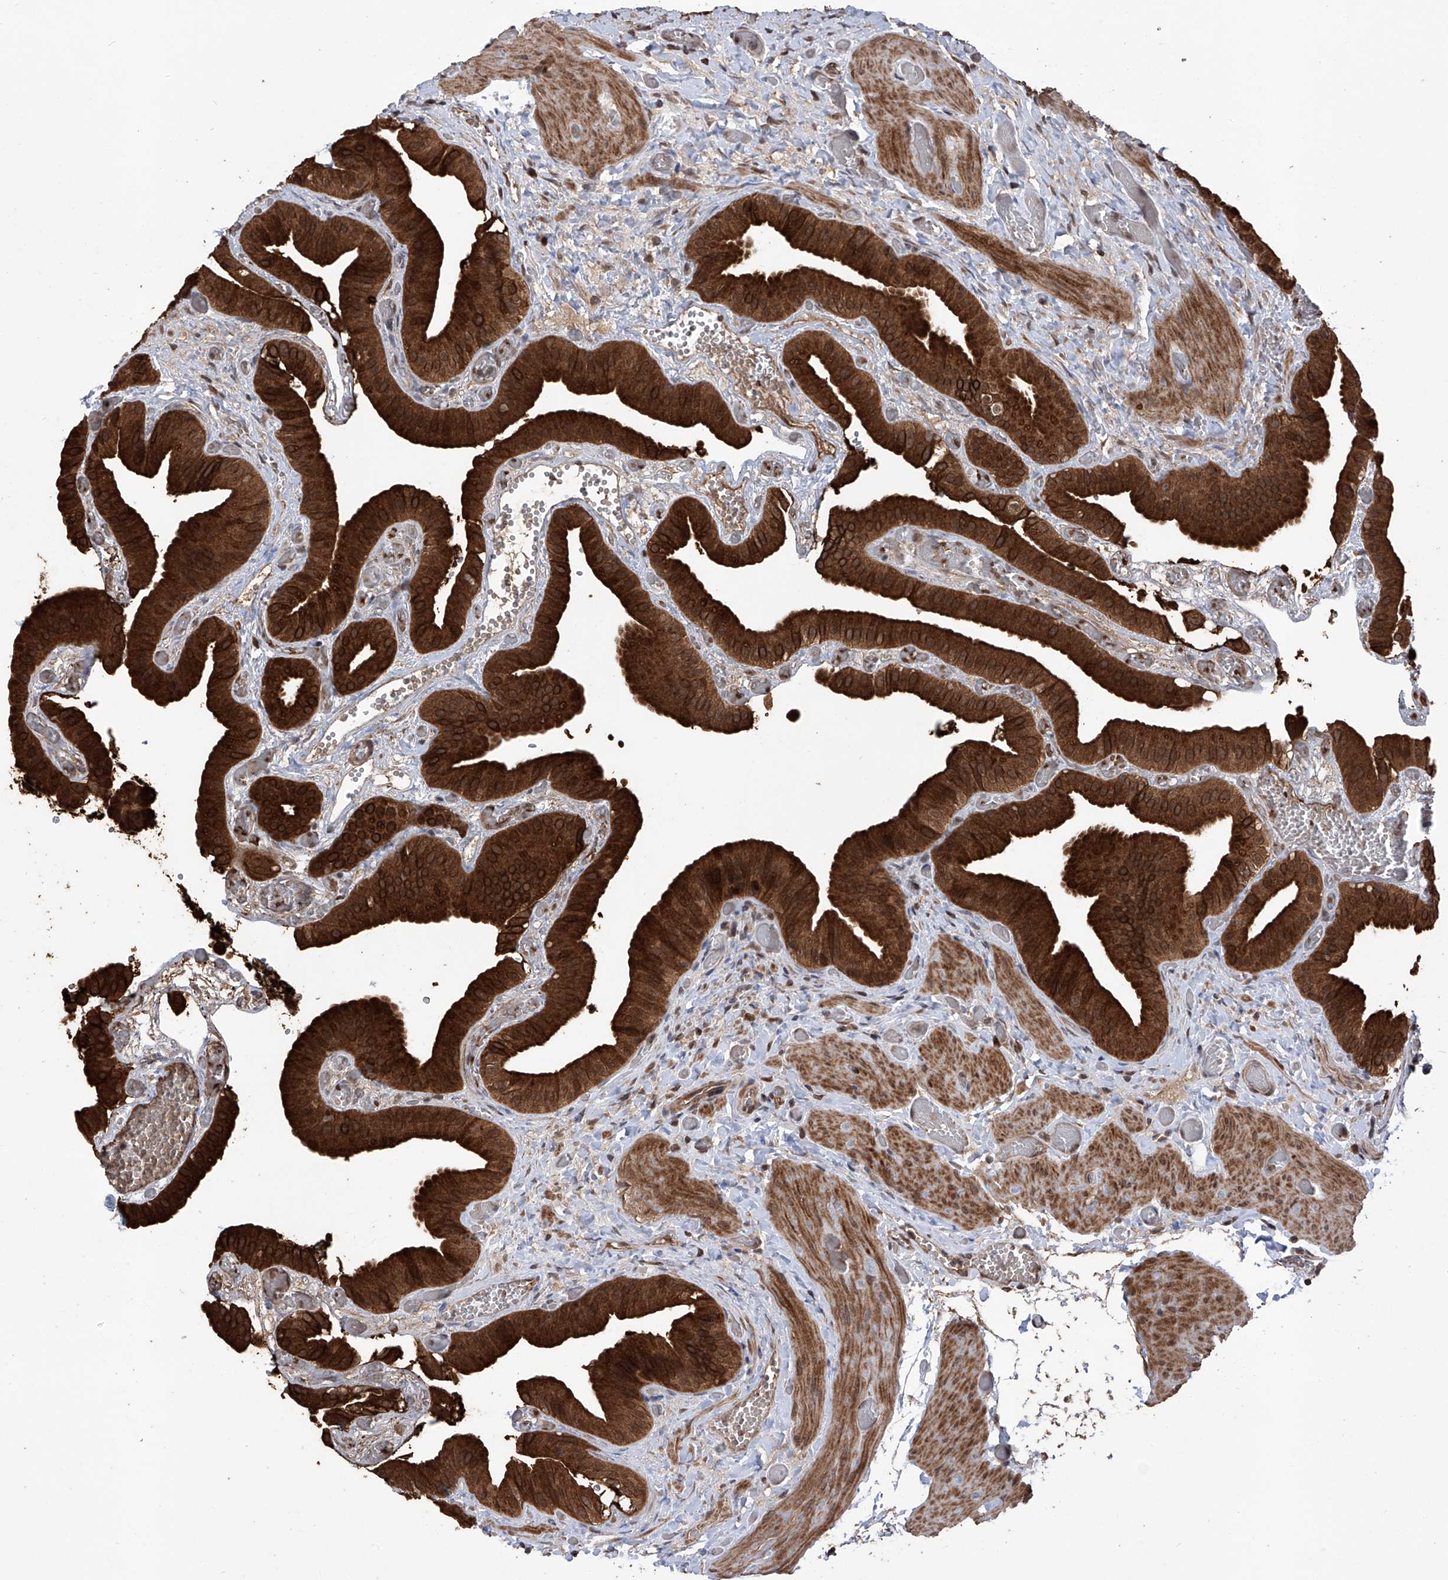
{"staining": {"intensity": "strong", "quantity": ">75%", "location": "cytoplasmic/membranous"}, "tissue": "gallbladder", "cell_type": "Glandular cells", "image_type": "normal", "snomed": [{"axis": "morphology", "description": "Normal tissue, NOS"}, {"axis": "topography", "description": "Gallbladder"}], "caption": "High-magnification brightfield microscopy of unremarkable gallbladder stained with DAB (3,3'-diaminobenzidine) (brown) and counterstained with hematoxylin (blue). glandular cells exhibit strong cytoplasmic/membranous staining is seen in about>75% of cells. (Brightfield microscopy of DAB IHC at high magnification).", "gene": "LYSMD4", "patient": {"sex": "female", "age": 64}}